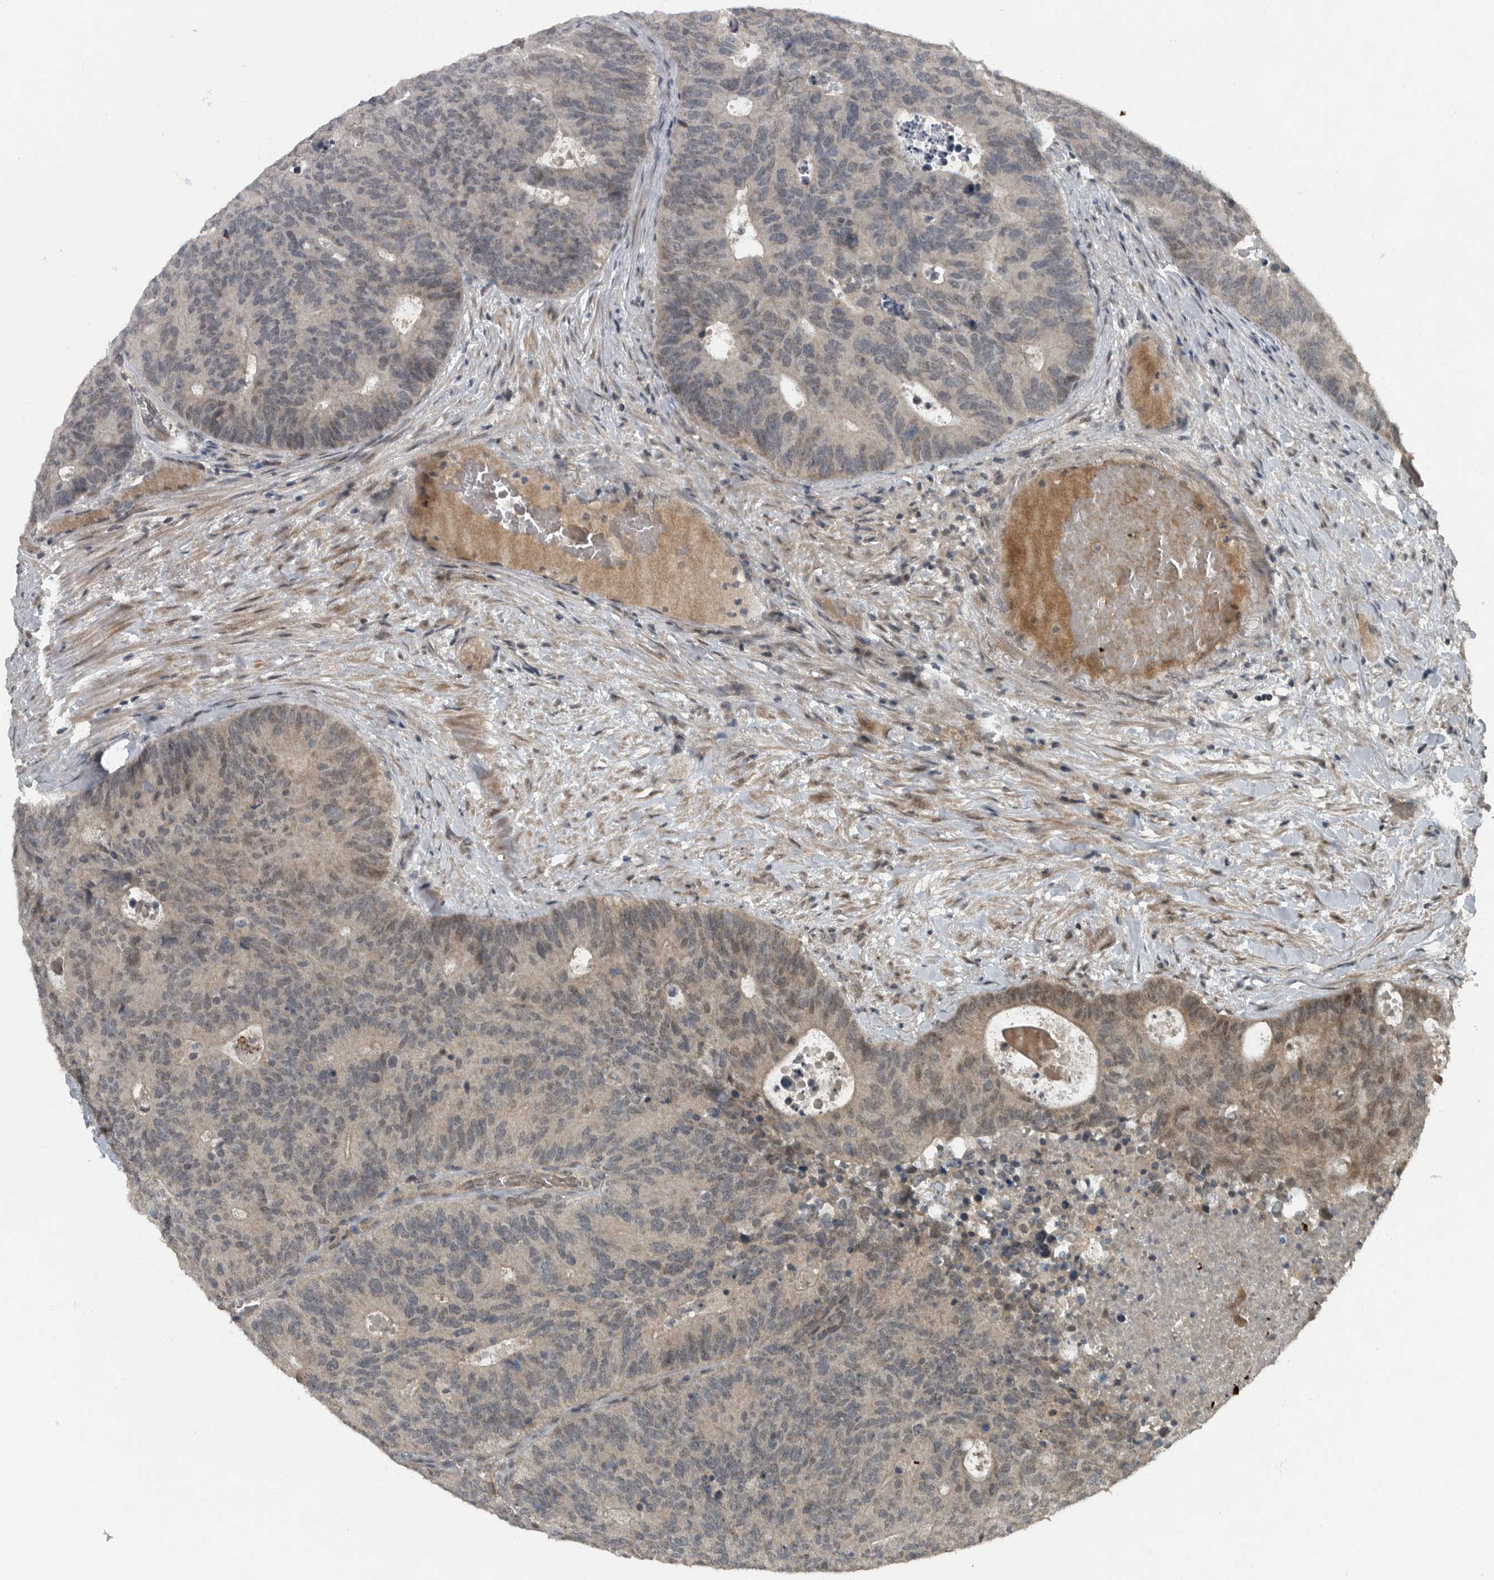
{"staining": {"intensity": "weak", "quantity": "25%-75%", "location": "cytoplasmic/membranous,nuclear"}, "tissue": "colorectal cancer", "cell_type": "Tumor cells", "image_type": "cancer", "snomed": [{"axis": "morphology", "description": "Adenocarcinoma, NOS"}, {"axis": "topography", "description": "Colon"}], "caption": "Immunohistochemistry (IHC) (DAB) staining of adenocarcinoma (colorectal) shows weak cytoplasmic/membranous and nuclear protein staining in approximately 25%-75% of tumor cells.", "gene": "FOXO1", "patient": {"sex": "male", "age": 87}}